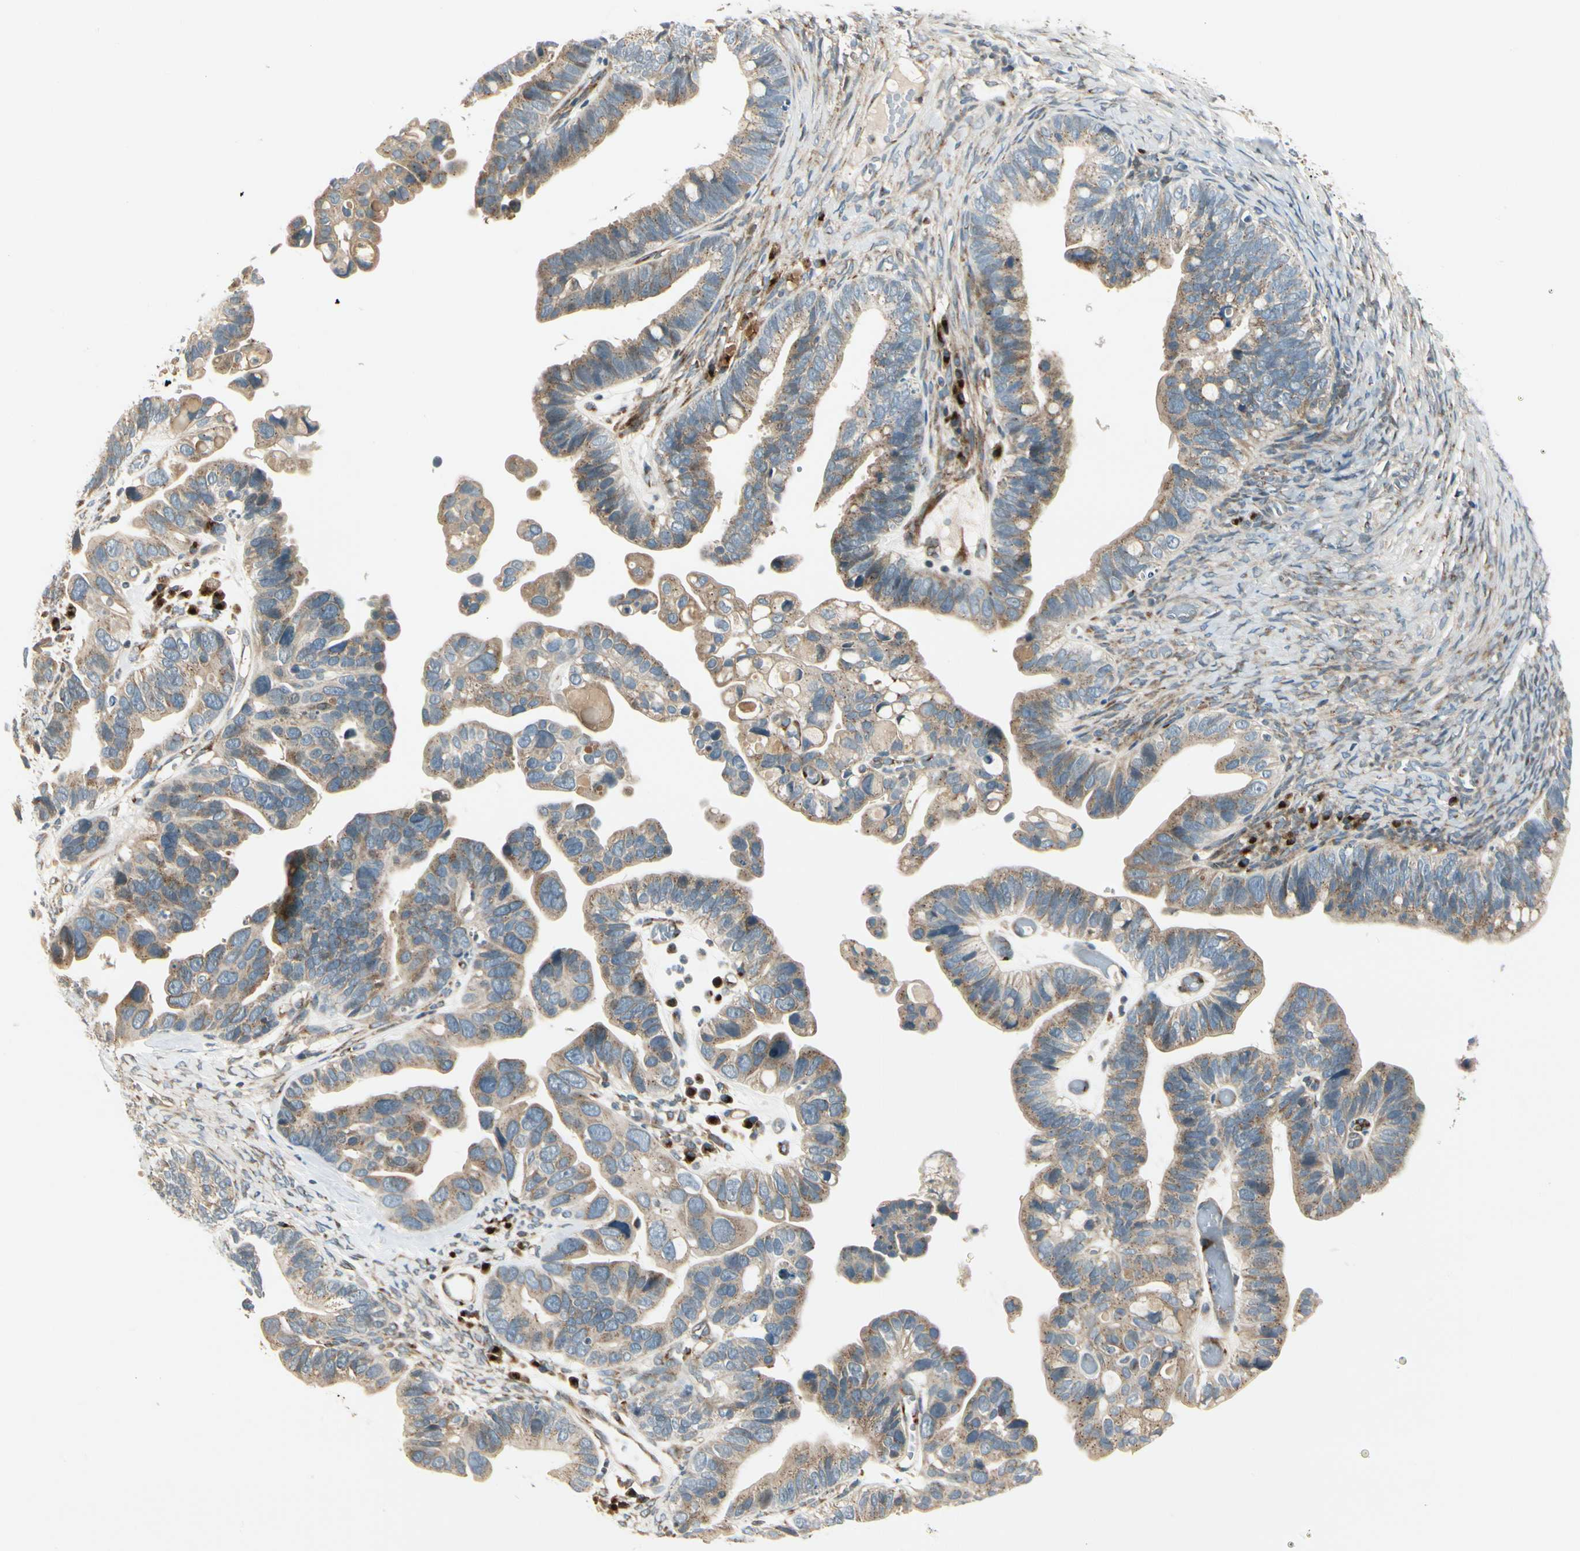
{"staining": {"intensity": "weak", "quantity": ">75%", "location": "cytoplasmic/membranous"}, "tissue": "ovarian cancer", "cell_type": "Tumor cells", "image_type": "cancer", "snomed": [{"axis": "morphology", "description": "Cystadenocarcinoma, serous, NOS"}, {"axis": "topography", "description": "Ovary"}], "caption": "Ovarian cancer stained with IHC demonstrates weak cytoplasmic/membranous positivity in approximately >75% of tumor cells. (DAB (3,3'-diaminobenzidine) = brown stain, brightfield microscopy at high magnification).", "gene": "MANSC1", "patient": {"sex": "female", "age": 56}}